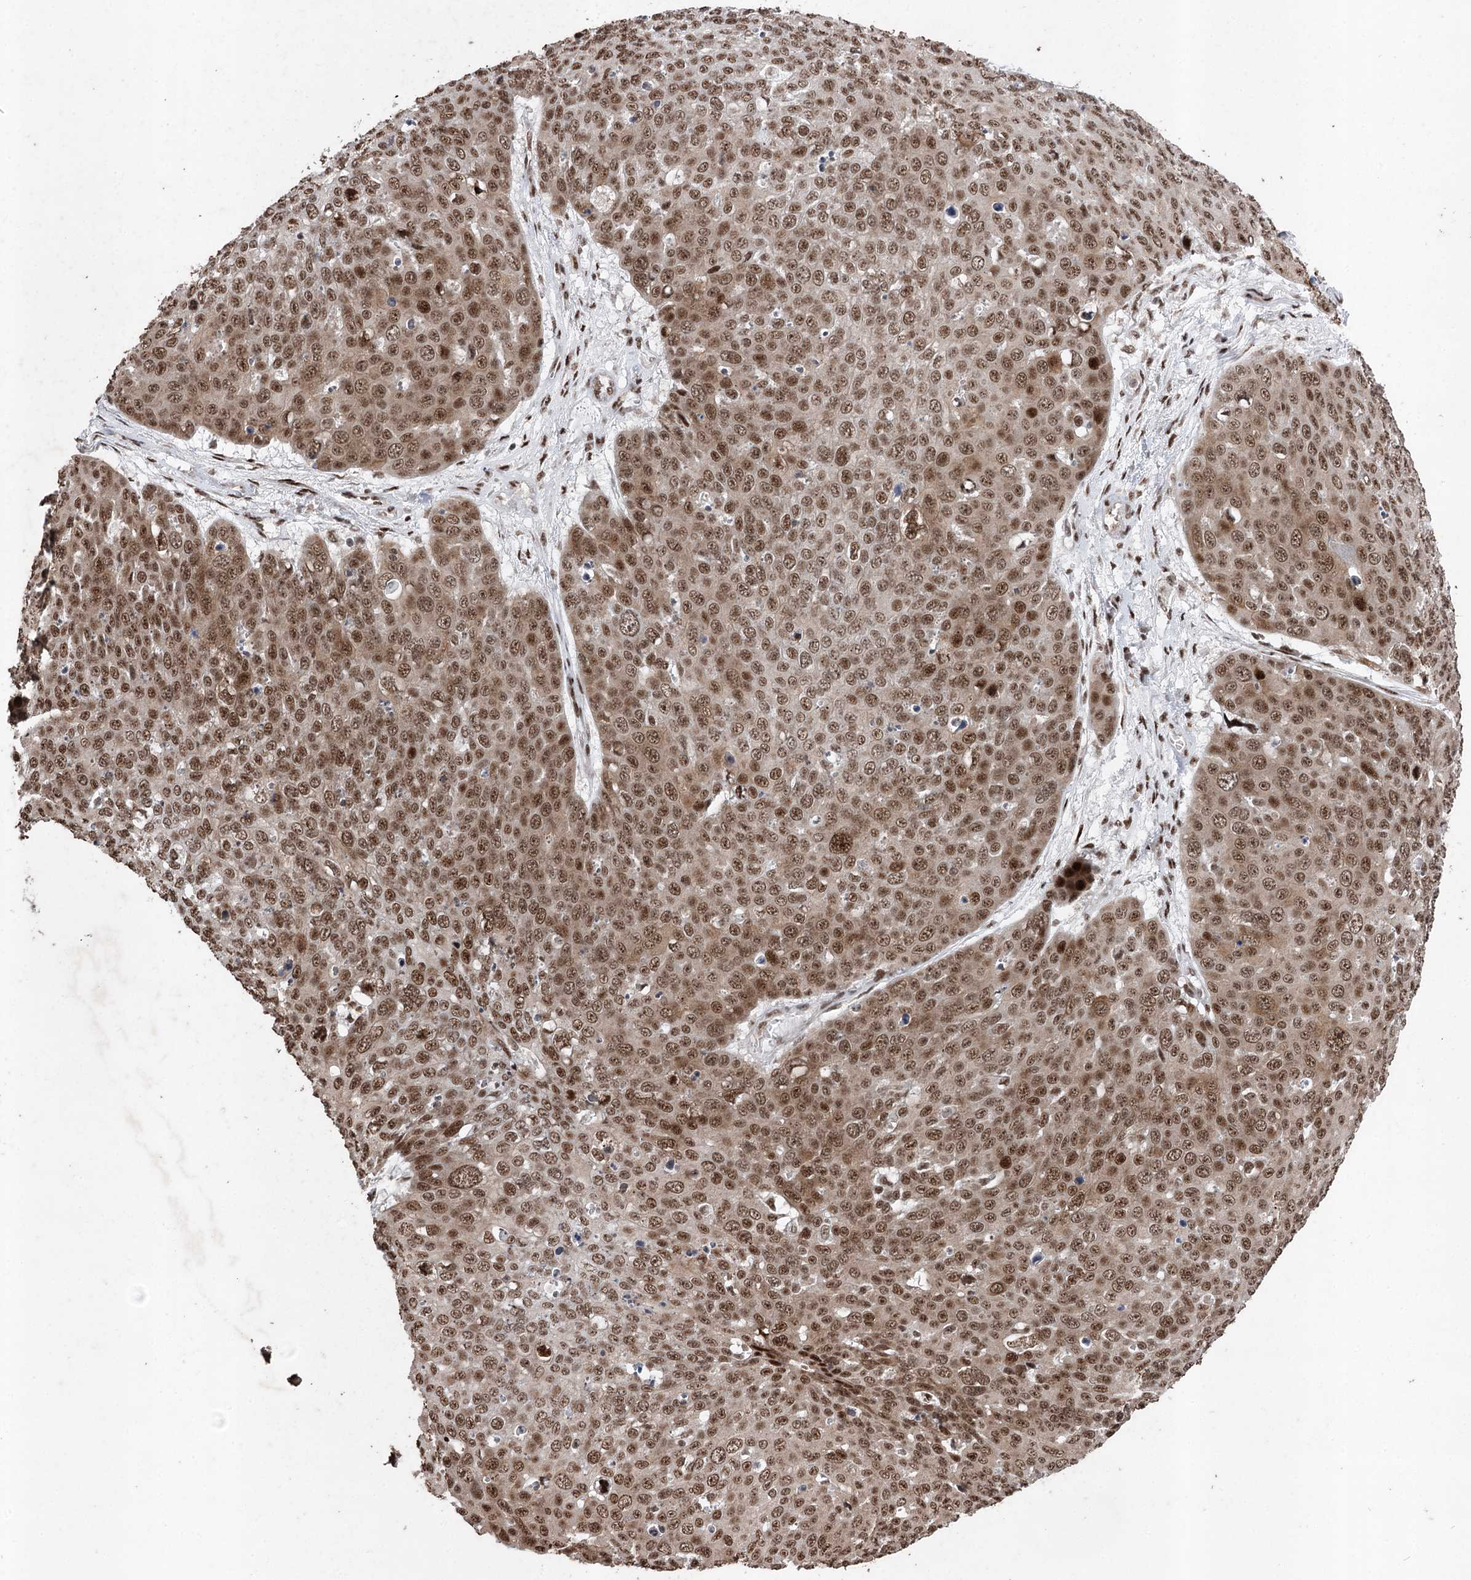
{"staining": {"intensity": "moderate", "quantity": ">75%", "location": "nuclear"}, "tissue": "skin cancer", "cell_type": "Tumor cells", "image_type": "cancer", "snomed": [{"axis": "morphology", "description": "Squamous cell carcinoma, NOS"}, {"axis": "topography", "description": "Skin"}], "caption": "Moderate nuclear protein expression is seen in about >75% of tumor cells in skin cancer.", "gene": "PDCD4", "patient": {"sex": "male", "age": 71}}